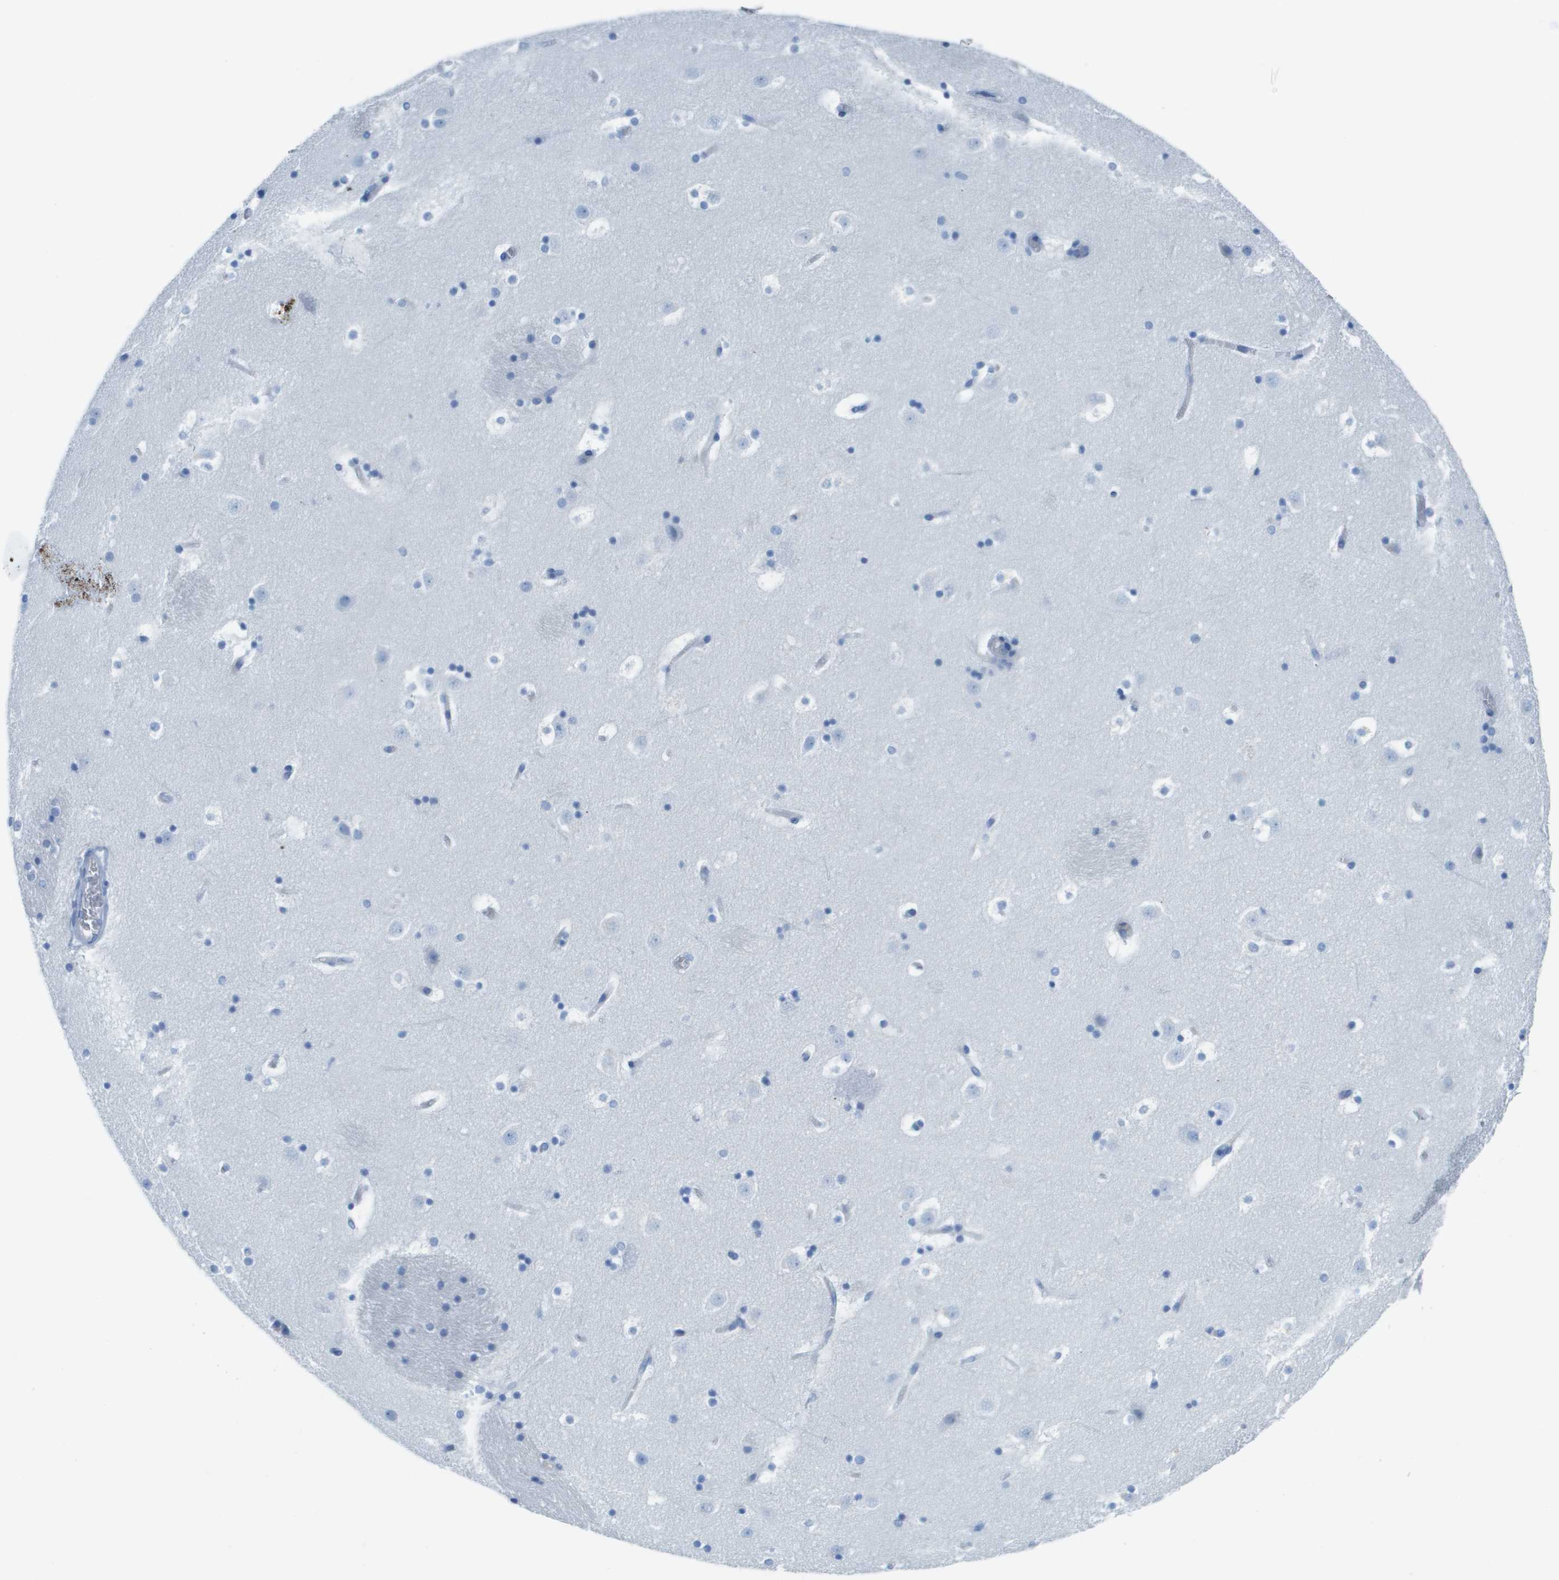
{"staining": {"intensity": "negative", "quantity": "none", "location": "none"}, "tissue": "caudate", "cell_type": "Glial cells", "image_type": "normal", "snomed": [{"axis": "morphology", "description": "Normal tissue, NOS"}, {"axis": "topography", "description": "Lateral ventricle wall"}], "caption": "IHC histopathology image of normal human caudate stained for a protein (brown), which demonstrates no expression in glial cells.", "gene": "CD46", "patient": {"sex": "male", "age": 45}}